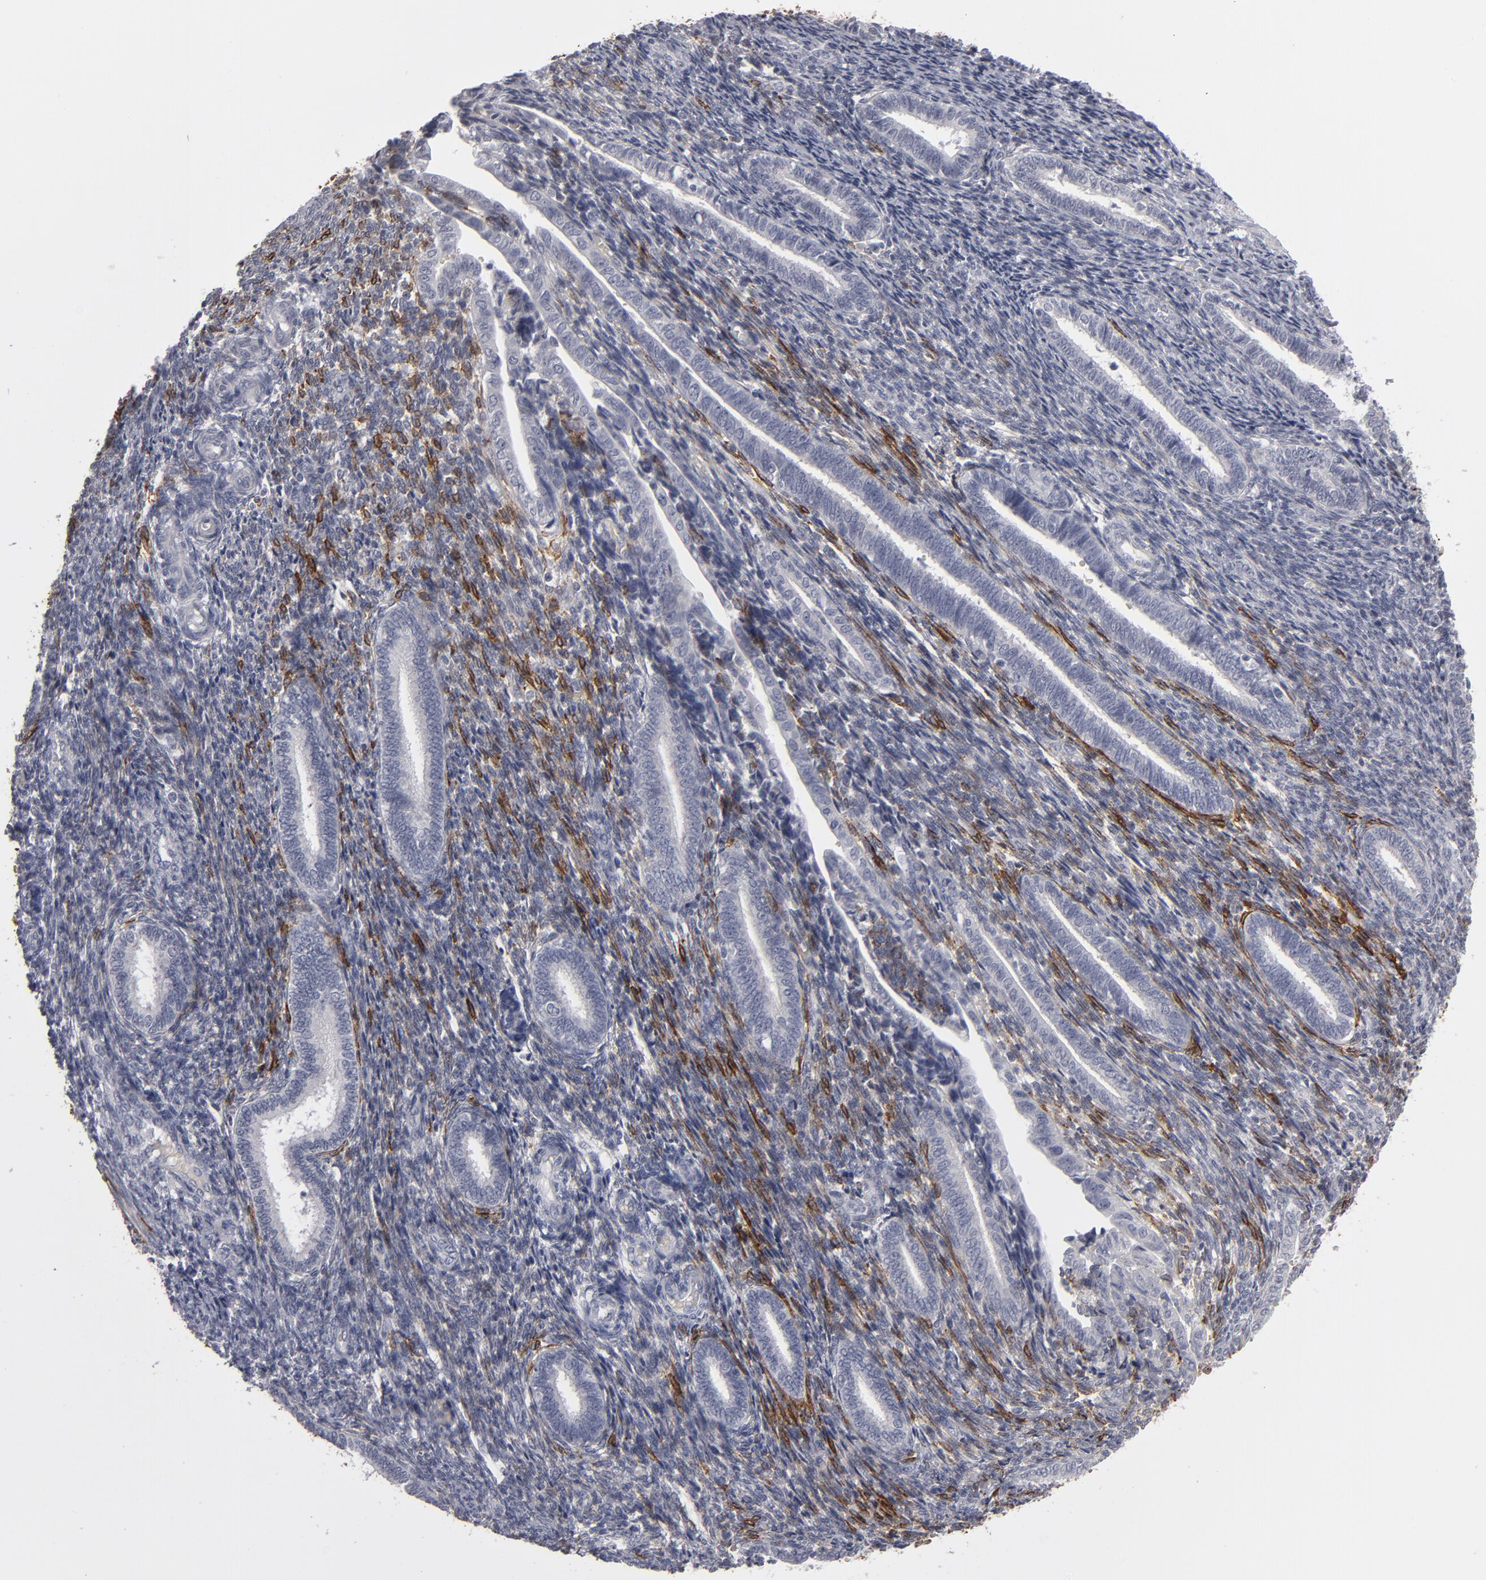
{"staining": {"intensity": "moderate", "quantity": ">75%", "location": "cytoplasmic/membranous"}, "tissue": "endometrium", "cell_type": "Cells in endometrial stroma", "image_type": "normal", "snomed": [{"axis": "morphology", "description": "Normal tissue, NOS"}, {"axis": "topography", "description": "Endometrium"}], "caption": "Protein expression analysis of benign human endometrium reveals moderate cytoplasmic/membranous expression in about >75% of cells in endometrial stroma. The protein is shown in brown color, while the nuclei are stained blue.", "gene": "KIAA1210", "patient": {"sex": "female", "age": 27}}